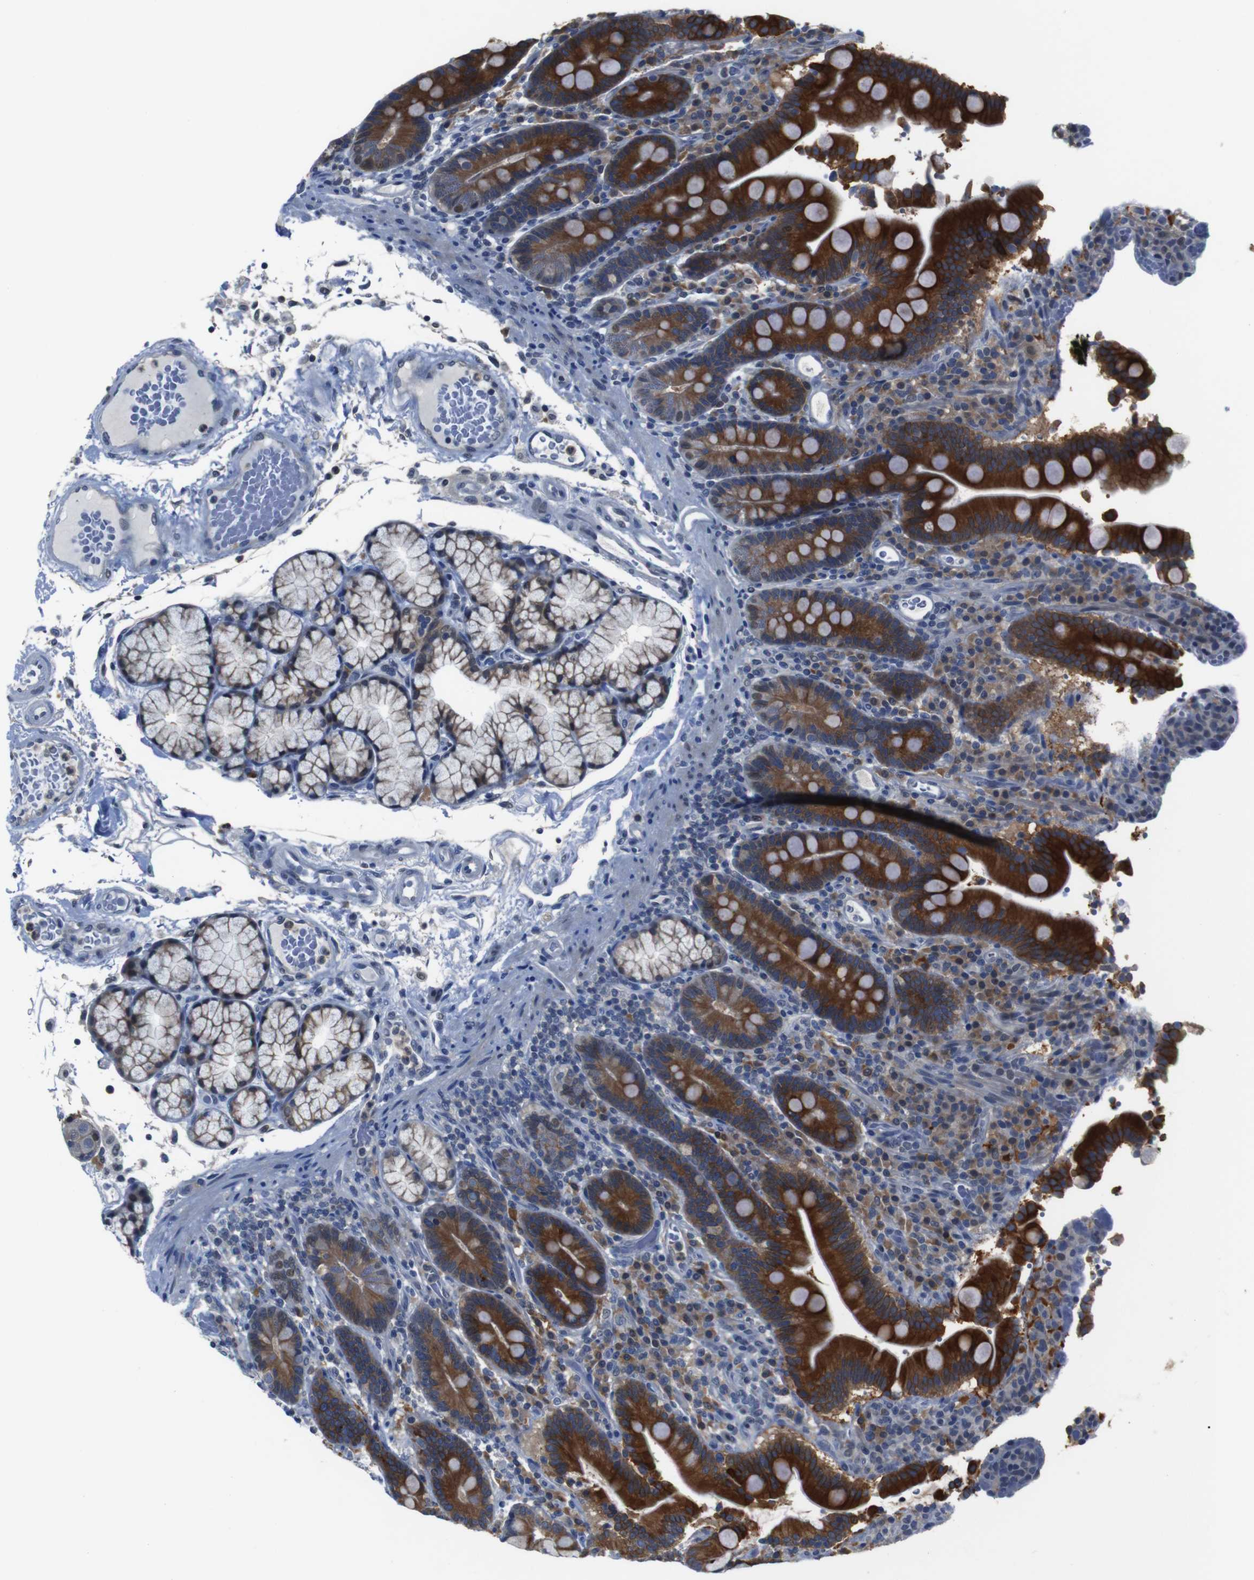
{"staining": {"intensity": "strong", "quantity": ">75%", "location": "cytoplasmic/membranous"}, "tissue": "duodenum", "cell_type": "Glandular cells", "image_type": "normal", "snomed": [{"axis": "morphology", "description": "Normal tissue, NOS"}, {"axis": "topography", "description": "Small intestine, NOS"}], "caption": "Protein analysis of normal duodenum reveals strong cytoplasmic/membranous staining in about >75% of glandular cells. Ihc stains the protein of interest in brown and the nuclei are stained blue.", "gene": "SEMA4B", "patient": {"sex": "female", "age": 71}}